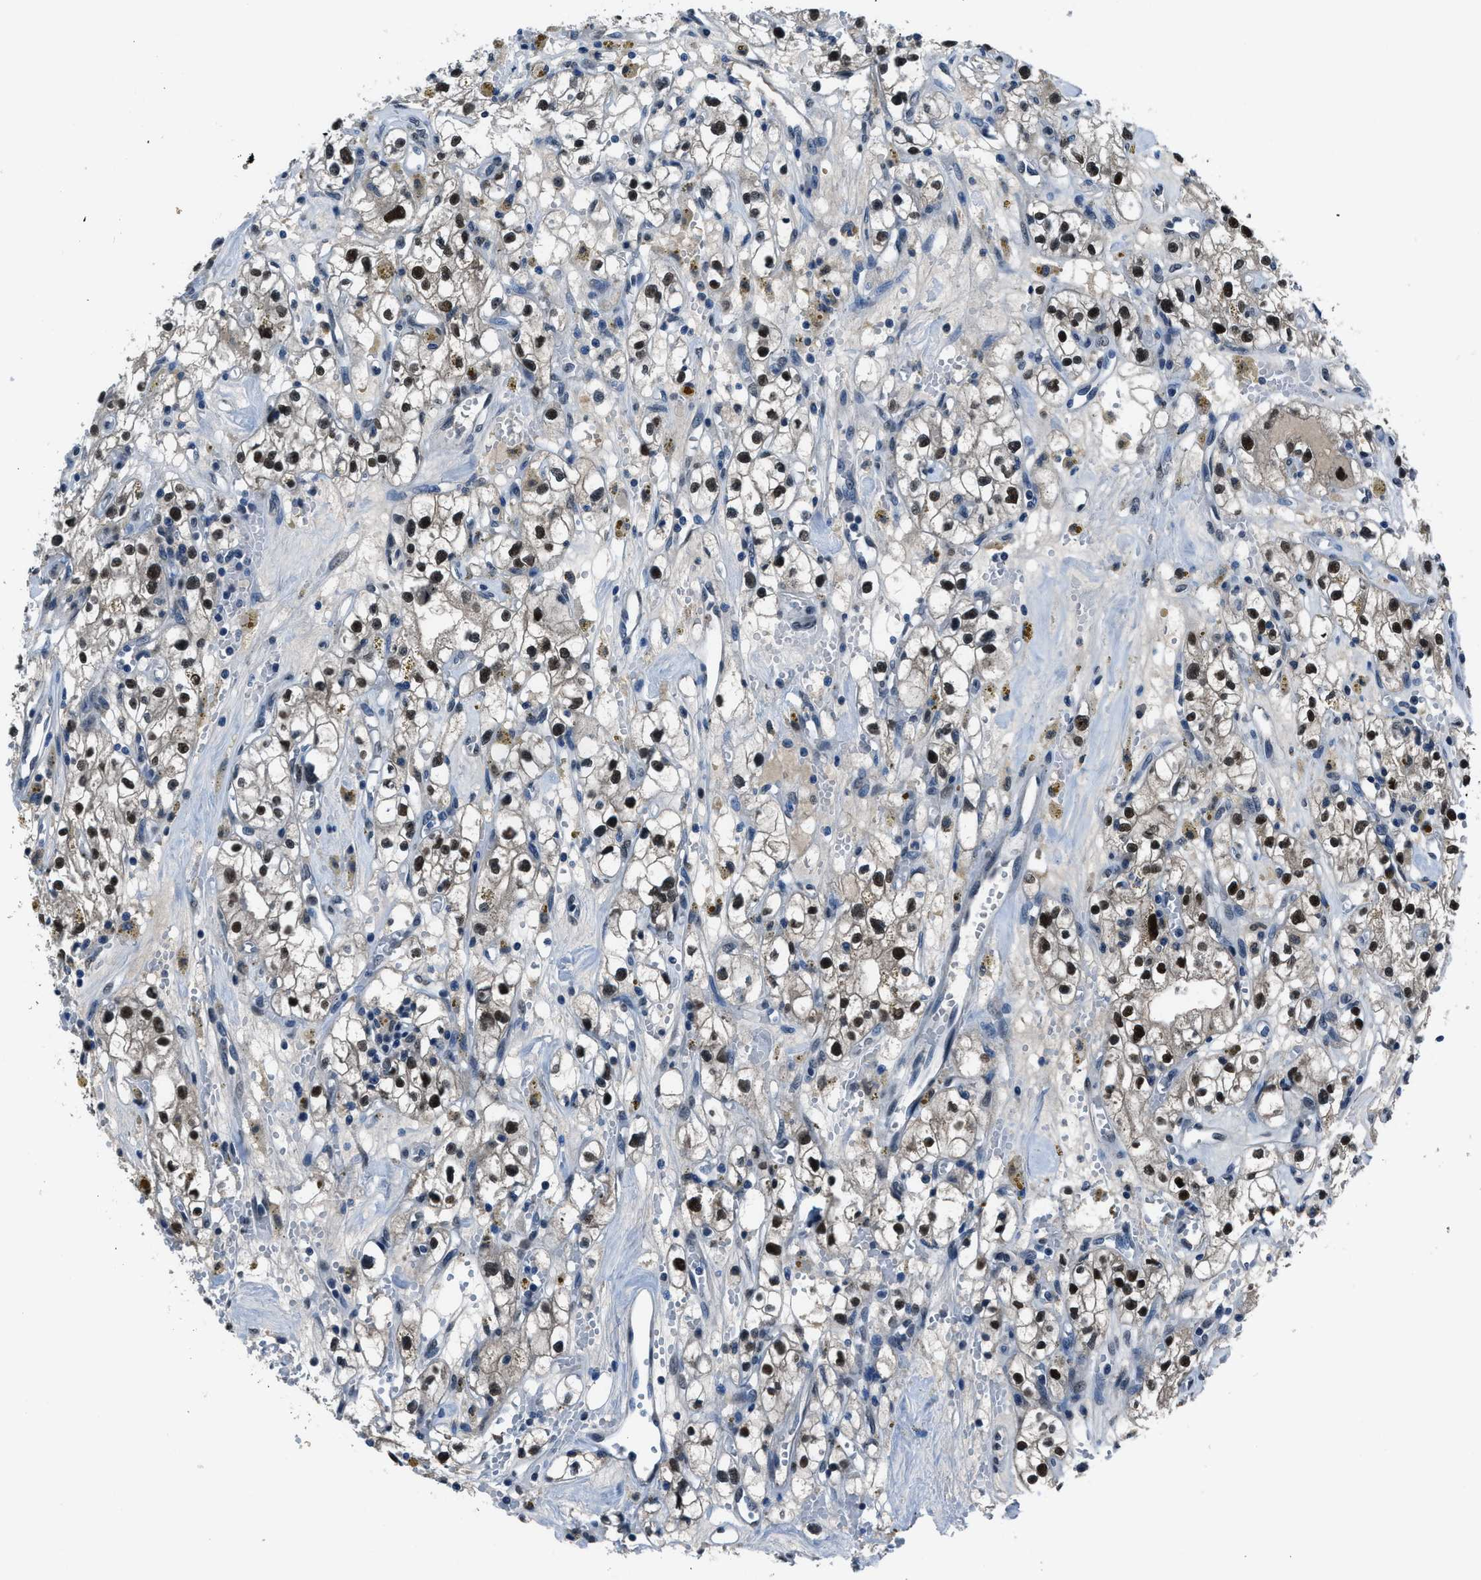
{"staining": {"intensity": "strong", "quantity": ">75%", "location": "nuclear"}, "tissue": "renal cancer", "cell_type": "Tumor cells", "image_type": "cancer", "snomed": [{"axis": "morphology", "description": "Adenocarcinoma, NOS"}, {"axis": "topography", "description": "Kidney"}], "caption": "Renal cancer was stained to show a protein in brown. There is high levels of strong nuclear expression in approximately >75% of tumor cells. The staining is performed using DAB brown chromogen to label protein expression. The nuclei are counter-stained blue using hematoxylin.", "gene": "DUSP19", "patient": {"sex": "male", "age": 56}}